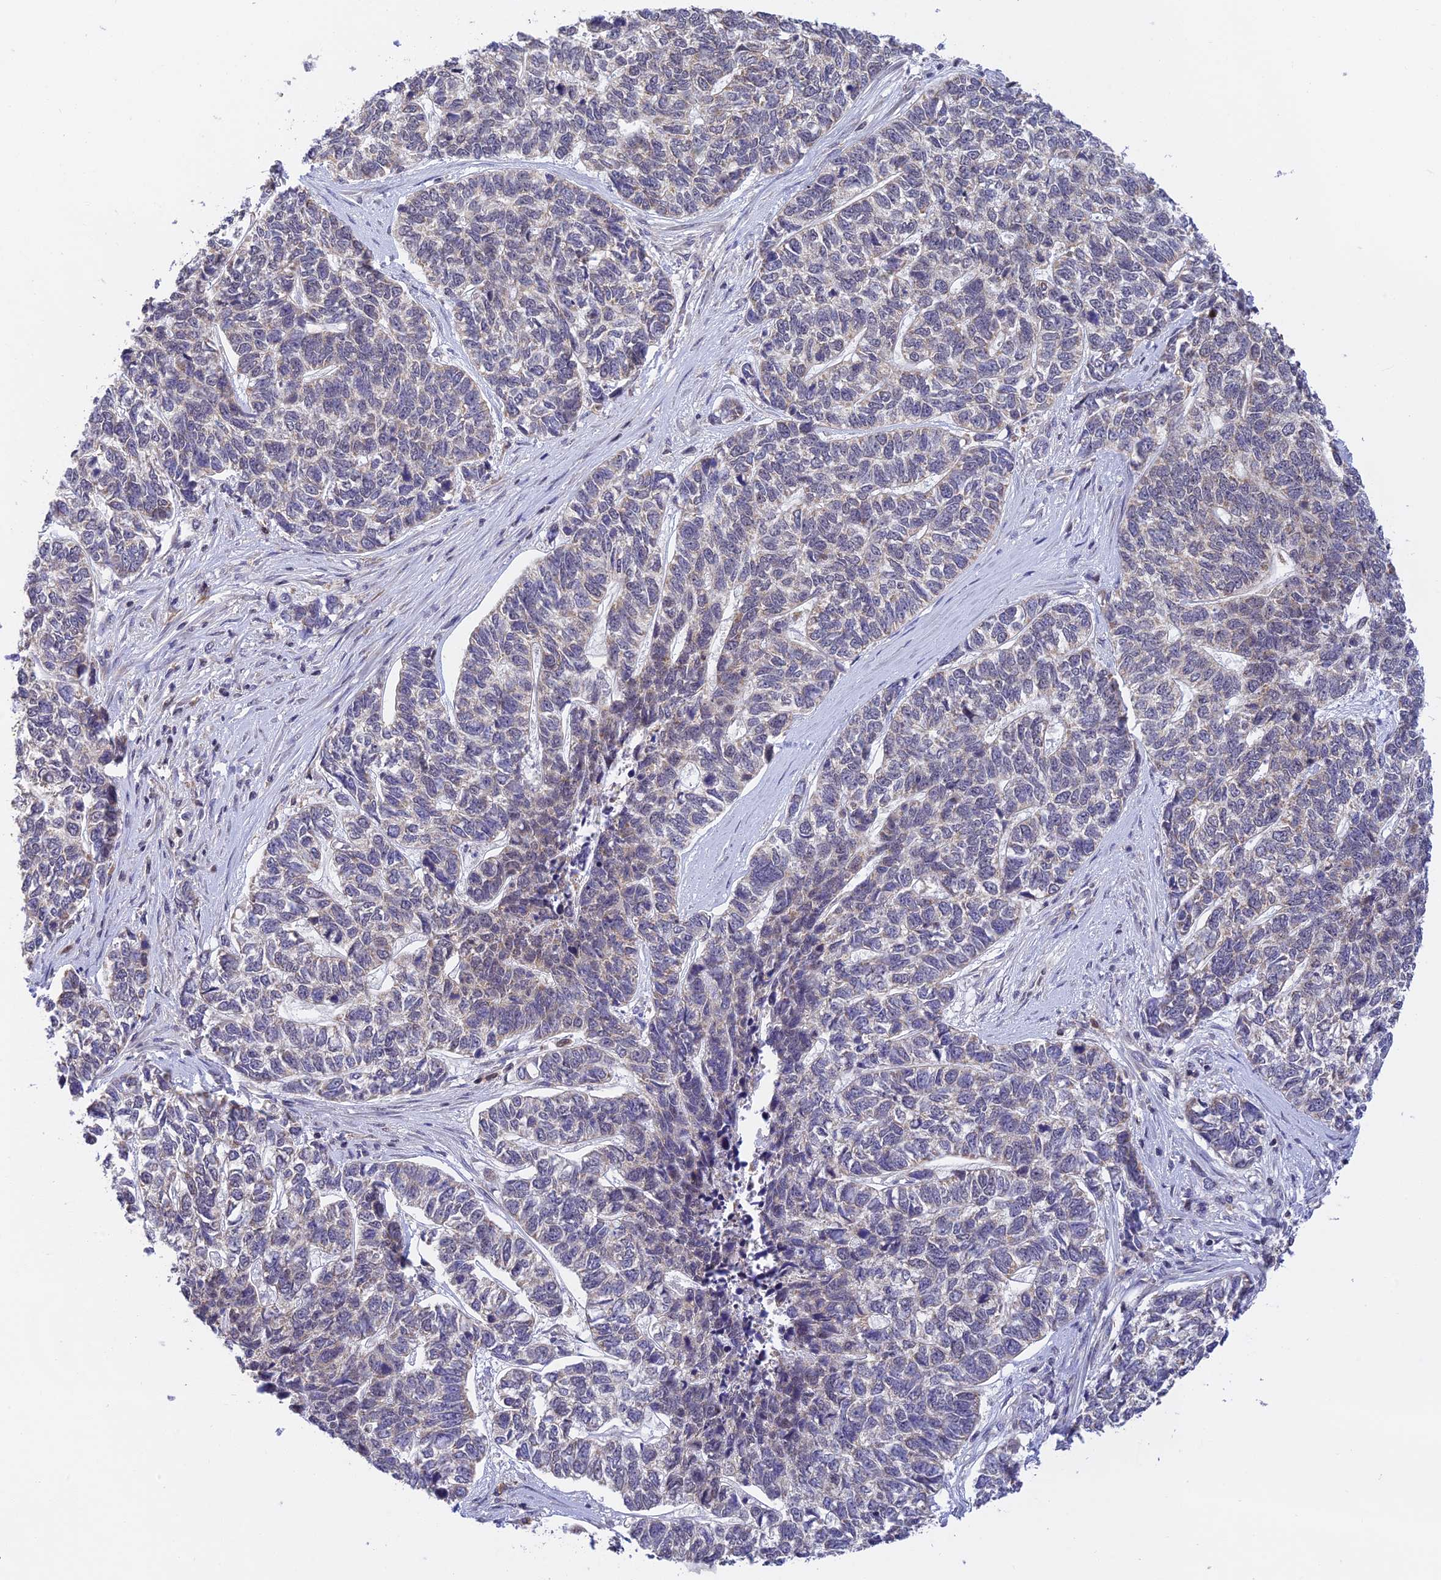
{"staining": {"intensity": "negative", "quantity": "none", "location": "none"}, "tissue": "skin cancer", "cell_type": "Tumor cells", "image_type": "cancer", "snomed": [{"axis": "morphology", "description": "Basal cell carcinoma"}, {"axis": "topography", "description": "Skin"}], "caption": "Immunohistochemistry (IHC) histopathology image of neoplastic tissue: skin basal cell carcinoma stained with DAB reveals no significant protein staining in tumor cells.", "gene": "PEX16", "patient": {"sex": "female", "age": 65}}